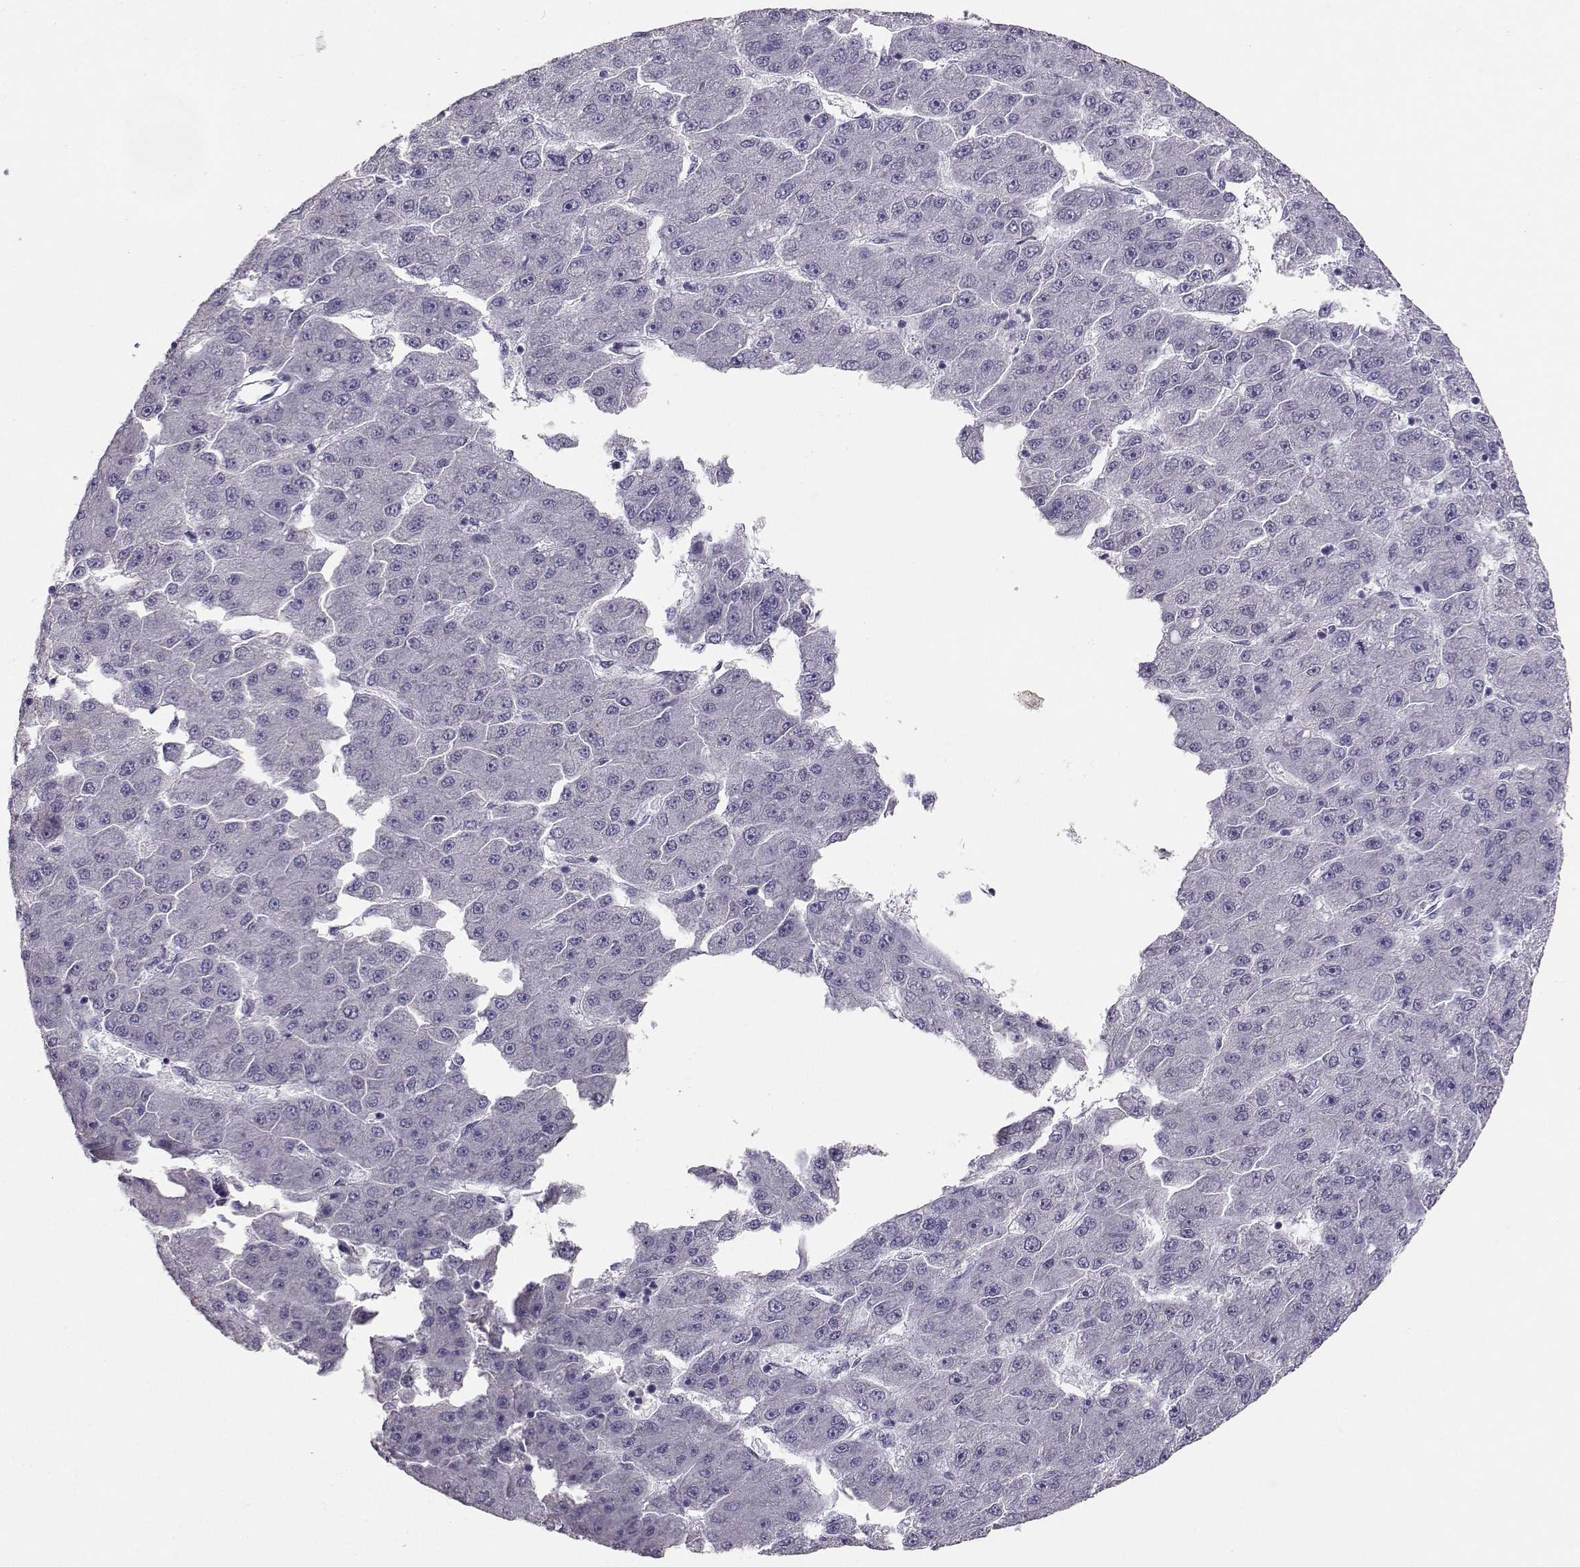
{"staining": {"intensity": "negative", "quantity": "none", "location": "none"}, "tissue": "liver cancer", "cell_type": "Tumor cells", "image_type": "cancer", "snomed": [{"axis": "morphology", "description": "Carcinoma, Hepatocellular, NOS"}, {"axis": "topography", "description": "Liver"}], "caption": "An immunohistochemistry (IHC) image of hepatocellular carcinoma (liver) is shown. There is no staining in tumor cells of hepatocellular carcinoma (liver). (Stains: DAB IHC with hematoxylin counter stain, Microscopy: brightfield microscopy at high magnification).", "gene": "PKP2", "patient": {"sex": "male", "age": 67}}